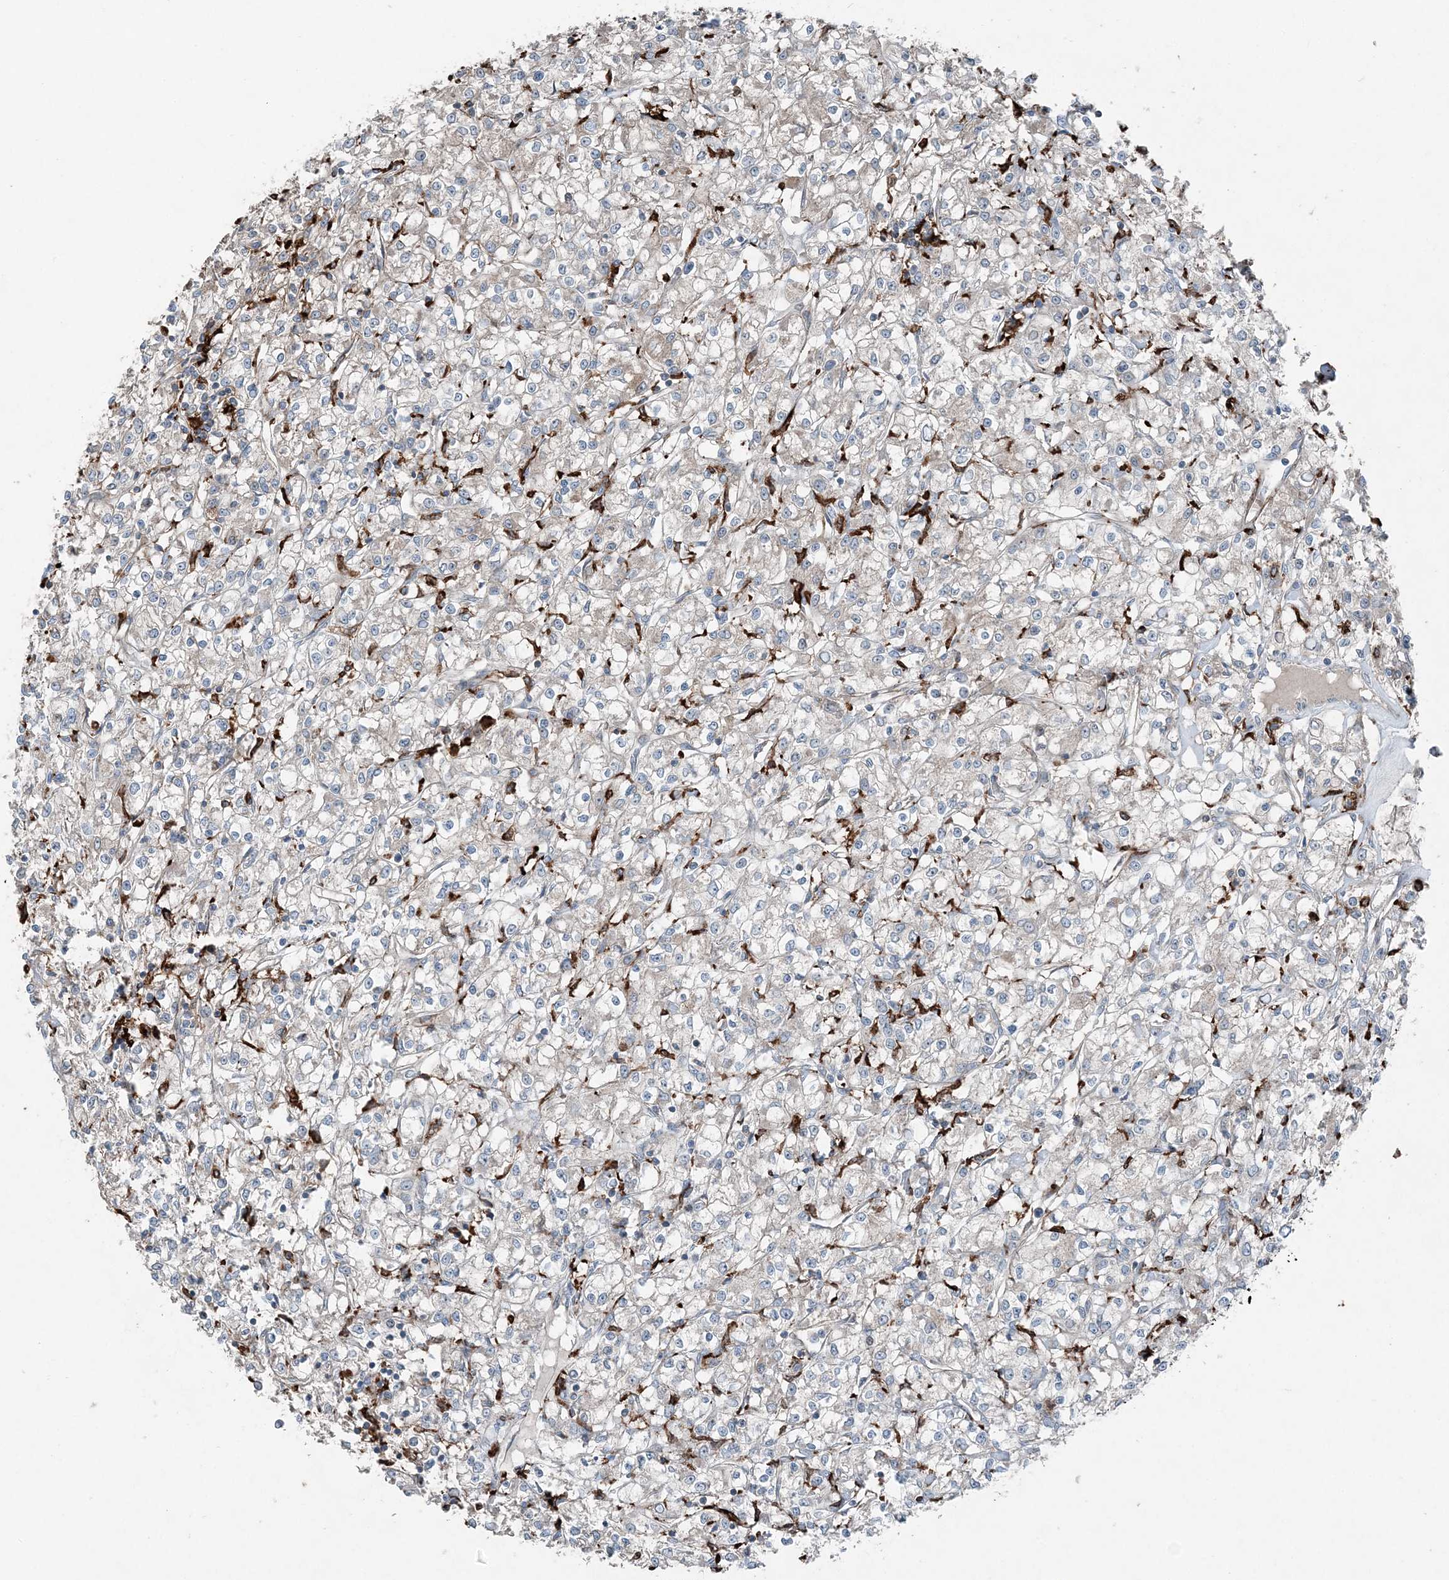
{"staining": {"intensity": "weak", "quantity": "<25%", "location": "cytoplasmic/membranous"}, "tissue": "renal cancer", "cell_type": "Tumor cells", "image_type": "cancer", "snomed": [{"axis": "morphology", "description": "Adenocarcinoma, NOS"}, {"axis": "topography", "description": "Kidney"}], "caption": "A histopathology image of renal adenocarcinoma stained for a protein shows no brown staining in tumor cells. (Immunohistochemistry, brightfield microscopy, high magnification).", "gene": "KY", "patient": {"sex": "female", "age": 59}}